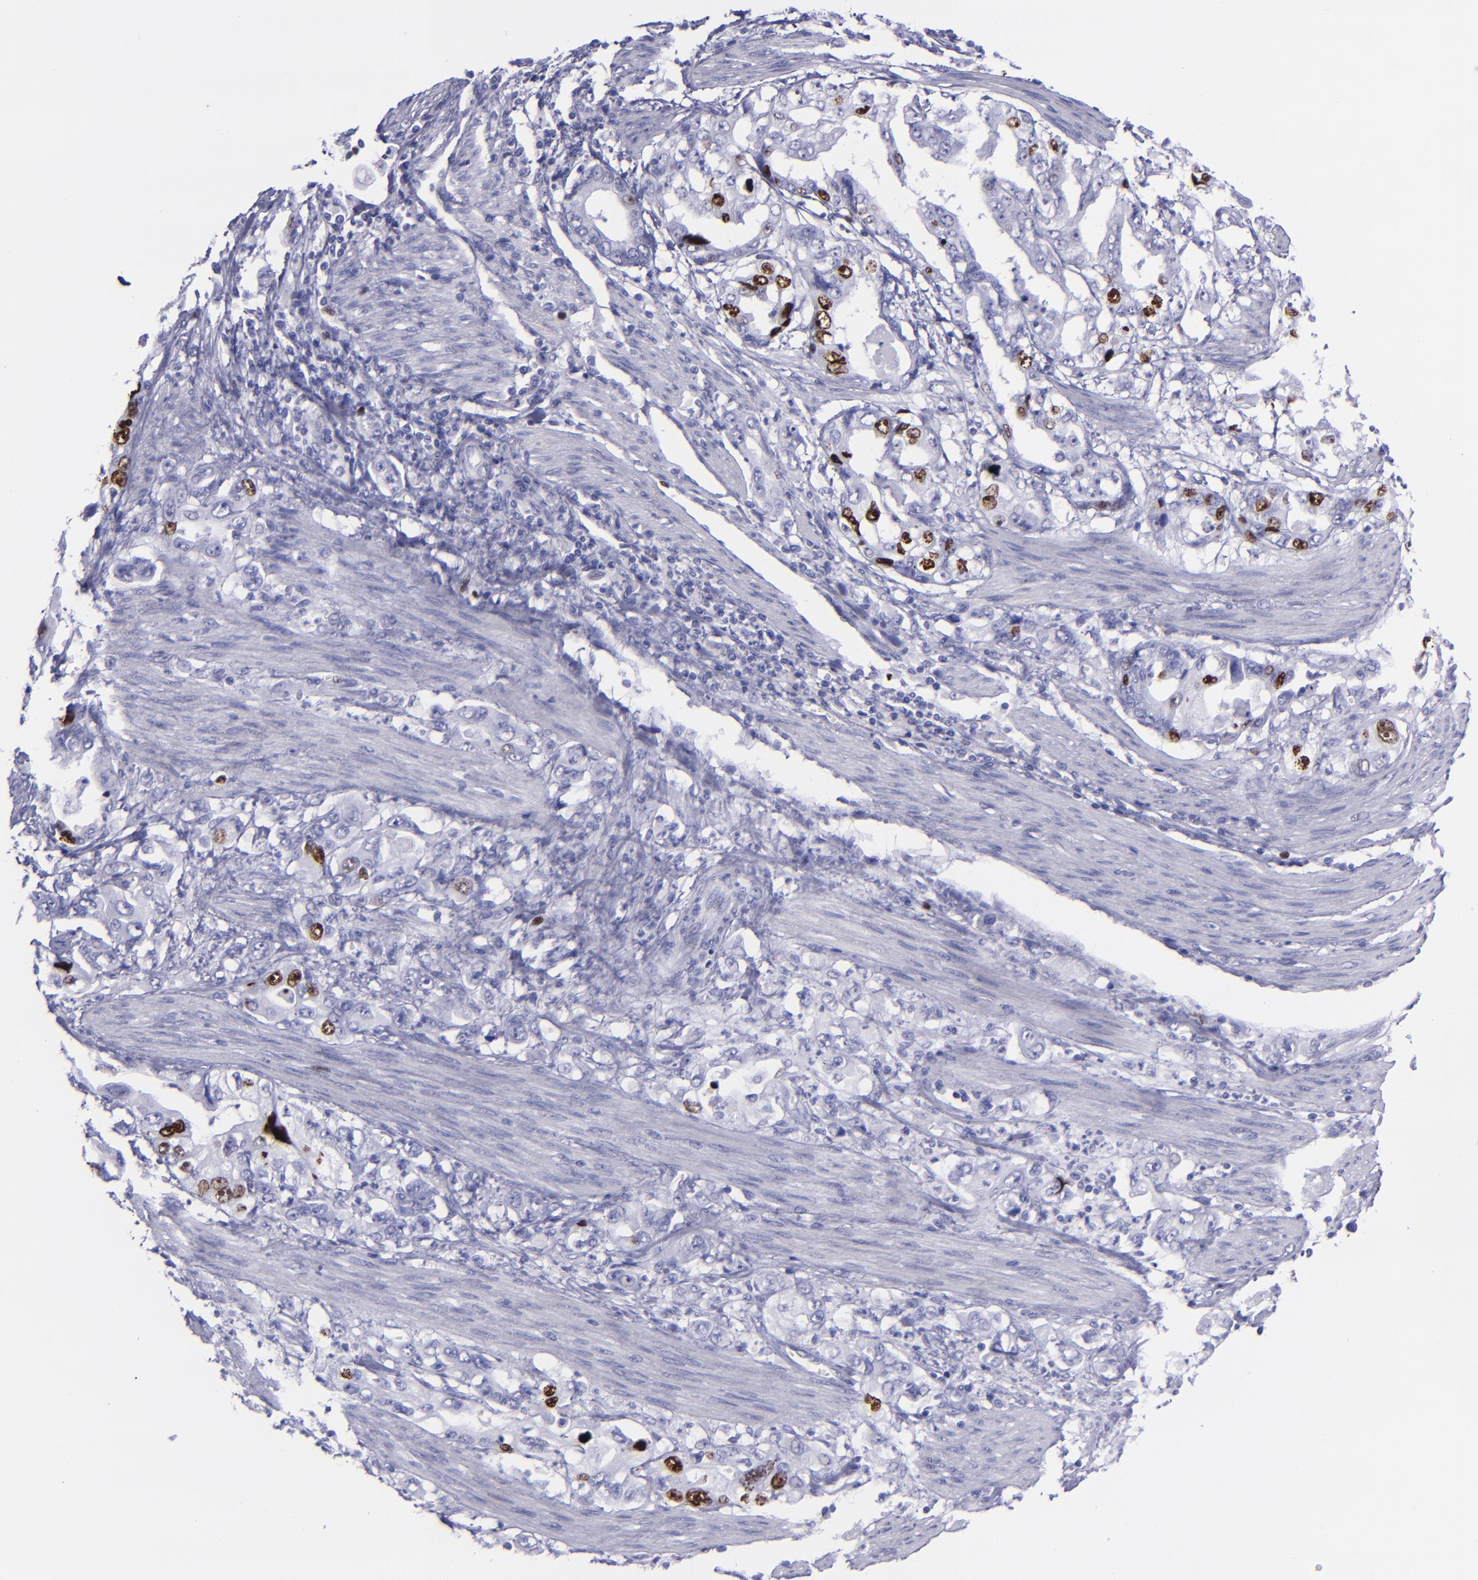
{"staining": {"intensity": "strong", "quantity": "<25%", "location": "nuclear"}, "tissue": "stomach cancer", "cell_type": "Tumor cells", "image_type": "cancer", "snomed": [{"axis": "morphology", "description": "Adenocarcinoma, NOS"}, {"axis": "topography", "description": "Pancreas"}, {"axis": "topography", "description": "Stomach, upper"}], "caption": "A medium amount of strong nuclear positivity is present in approximately <25% of tumor cells in stomach cancer (adenocarcinoma) tissue.", "gene": "TOP2A", "patient": {"sex": "male", "age": 77}}